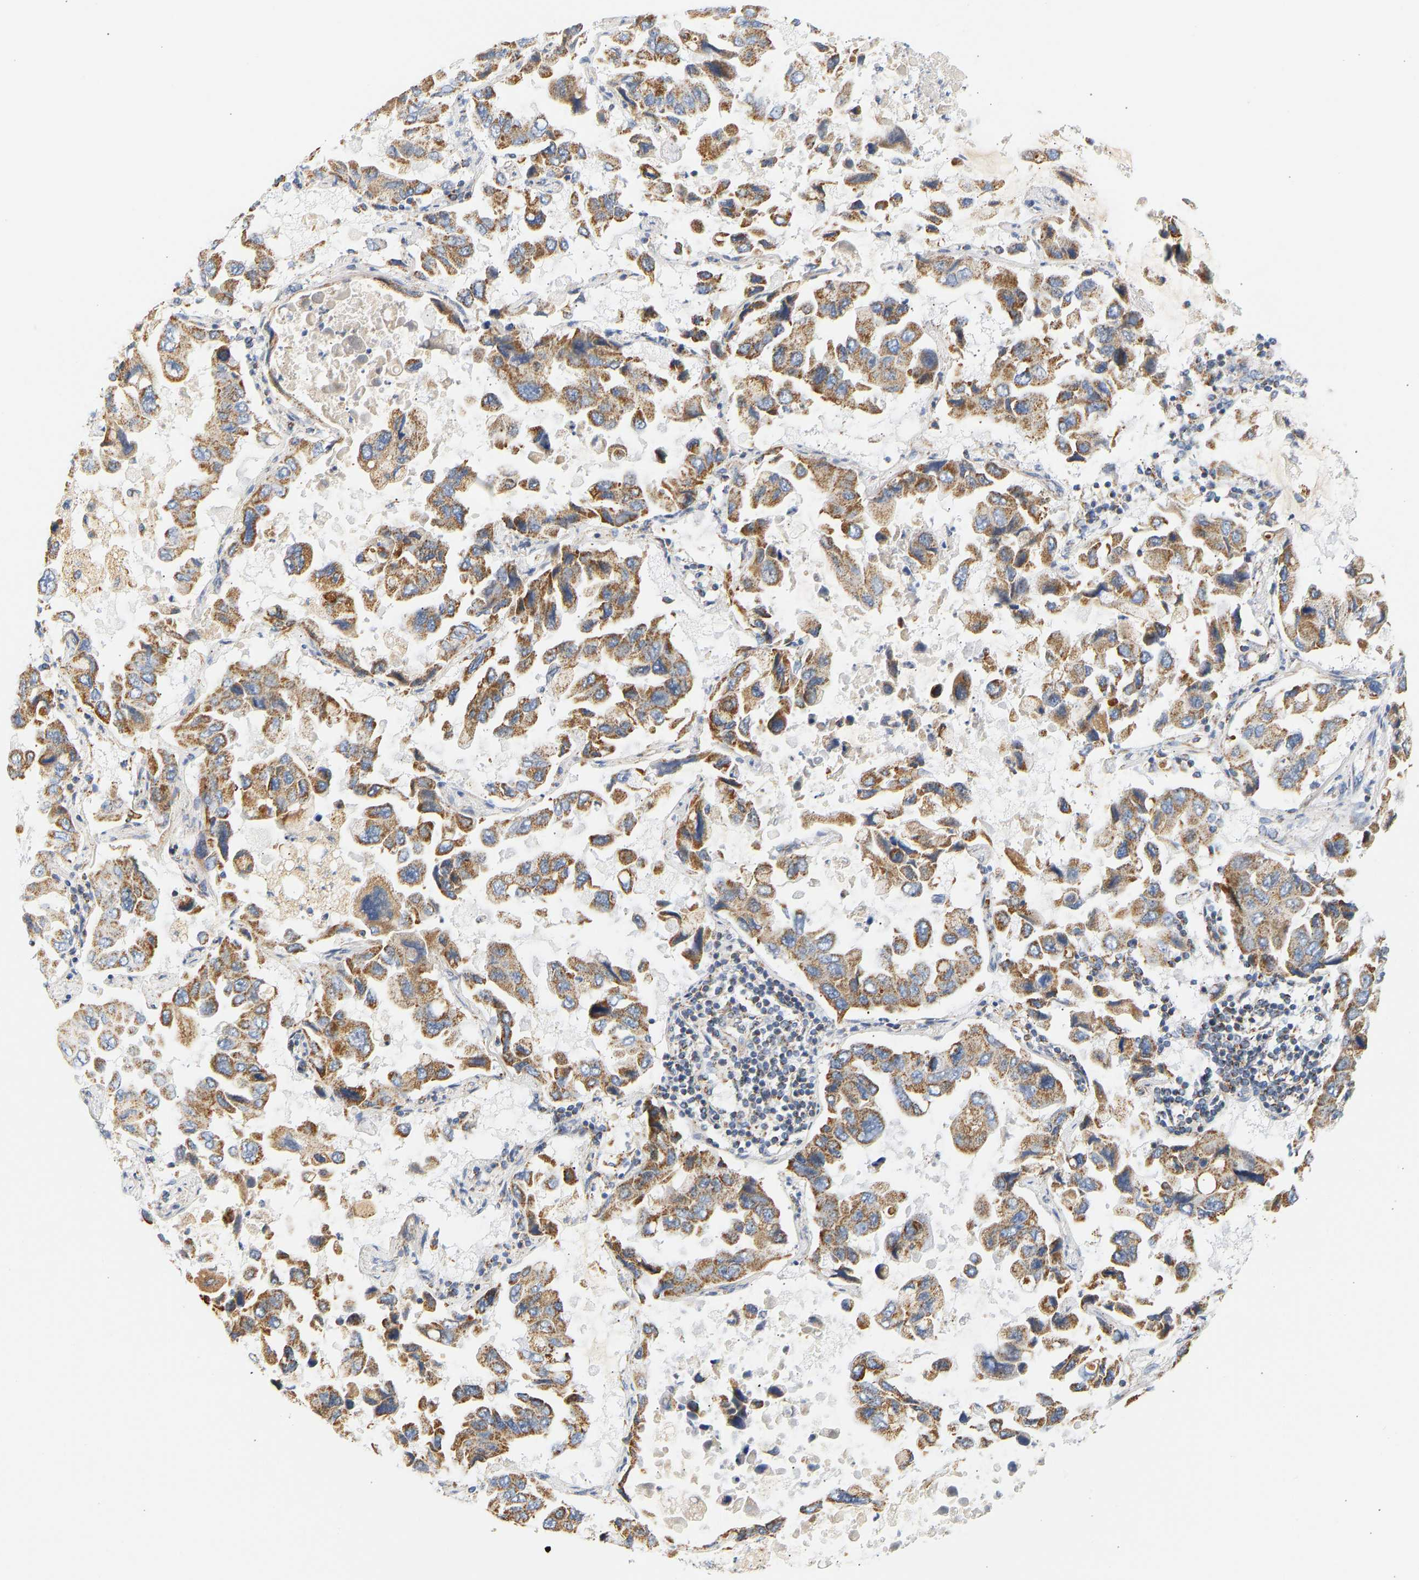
{"staining": {"intensity": "moderate", "quantity": ">75%", "location": "cytoplasmic/membranous"}, "tissue": "lung cancer", "cell_type": "Tumor cells", "image_type": "cancer", "snomed": [{"axis": "morphology", "description": "Adenocarcinoma, NOS"}, {"axis": "topography", "description": "Lung"}], "caption": "Moderate cytoplasmic/membranous expression is present in about >75% of tumor cells in lung adenocarcinoma.", "gene": "GRPEL2", "patient": {"sex": "male", "age": 64}}